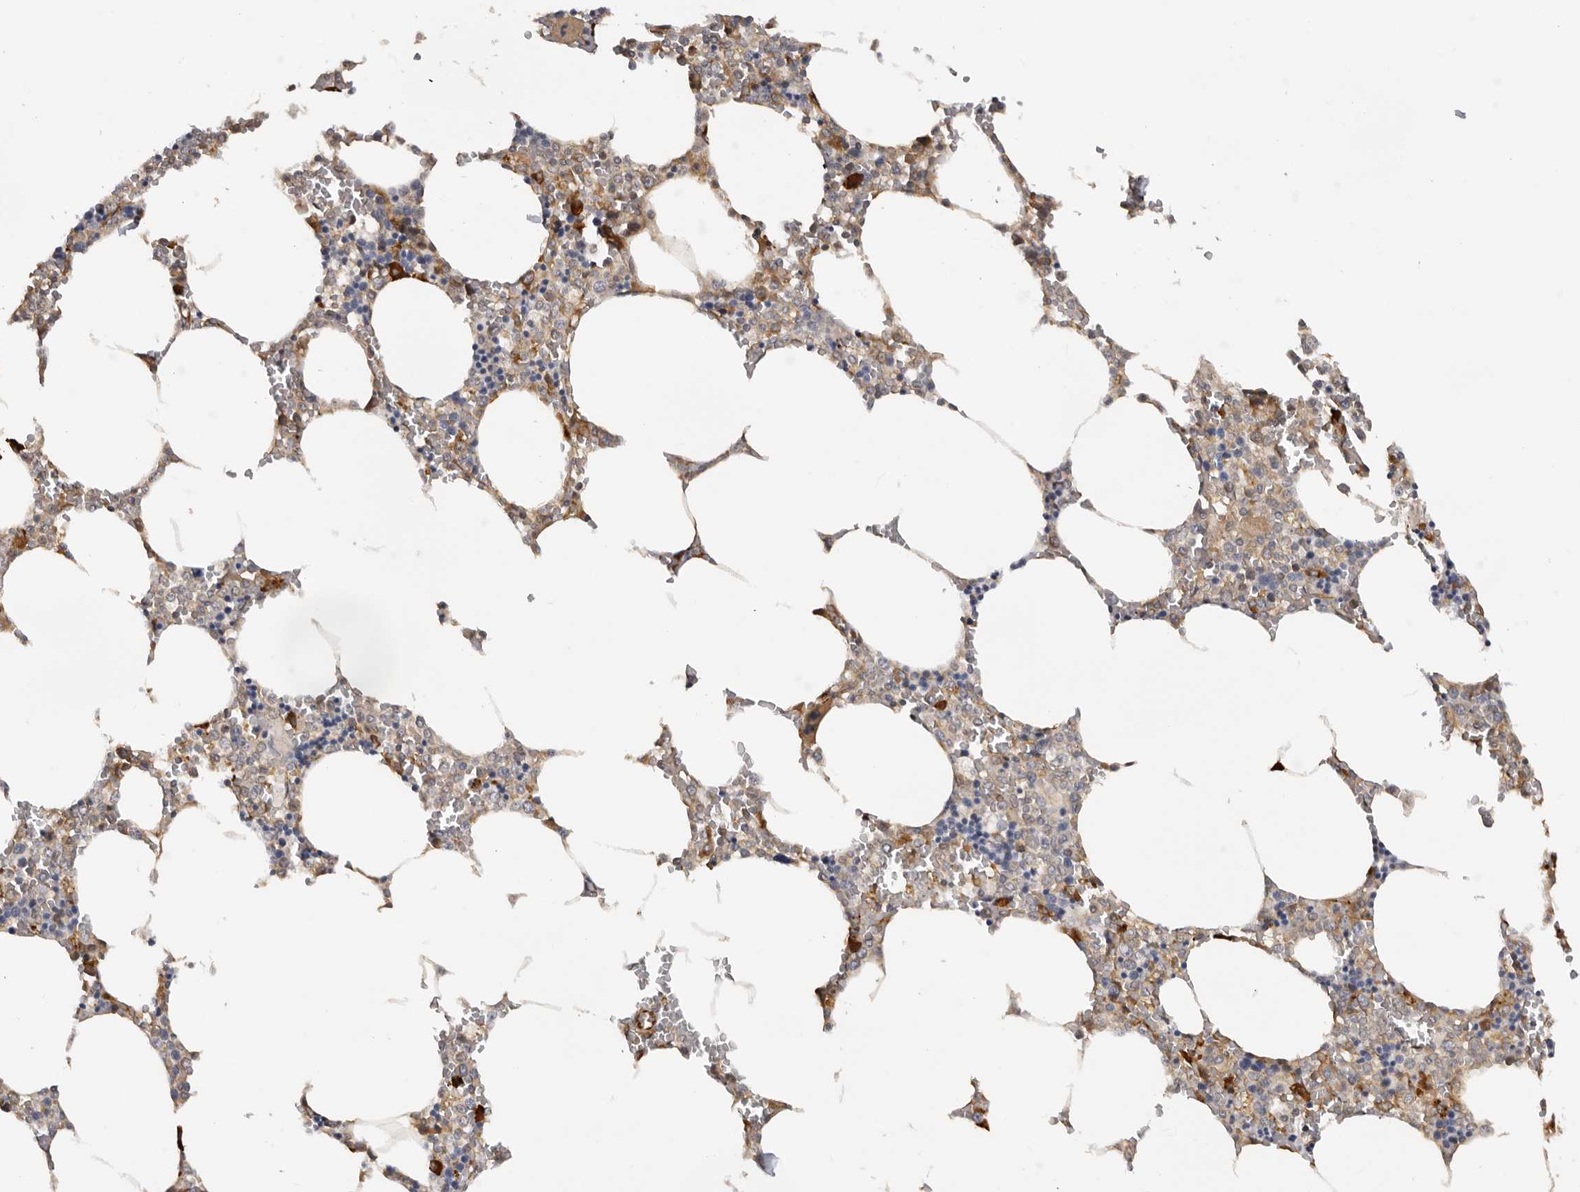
{"staining": {"intensity": "strong", "quantity": "<25%", "location": "cytoplasmic/membranous"}, "tissue": "bone marrow", "cell_type": "Hematopoietic cells", "image_type": "normal", "snomed": [{"axis": "morphology", "description": "Normal tissue, NOS"}, {"axis": "topography", "description": "Bone marrow"}], "caption": "Protein expression analysis of benign human bone marrow reveals strong cytoplasmic/membranous staining in approximately <25% of hematopoietic cells. (DAB (3,3'-diaminobenzidine) = brown stain, brightfield microscopy at high magnification).", "gene": "RNF157", "patient": {"sex": "male", "age": 70}}